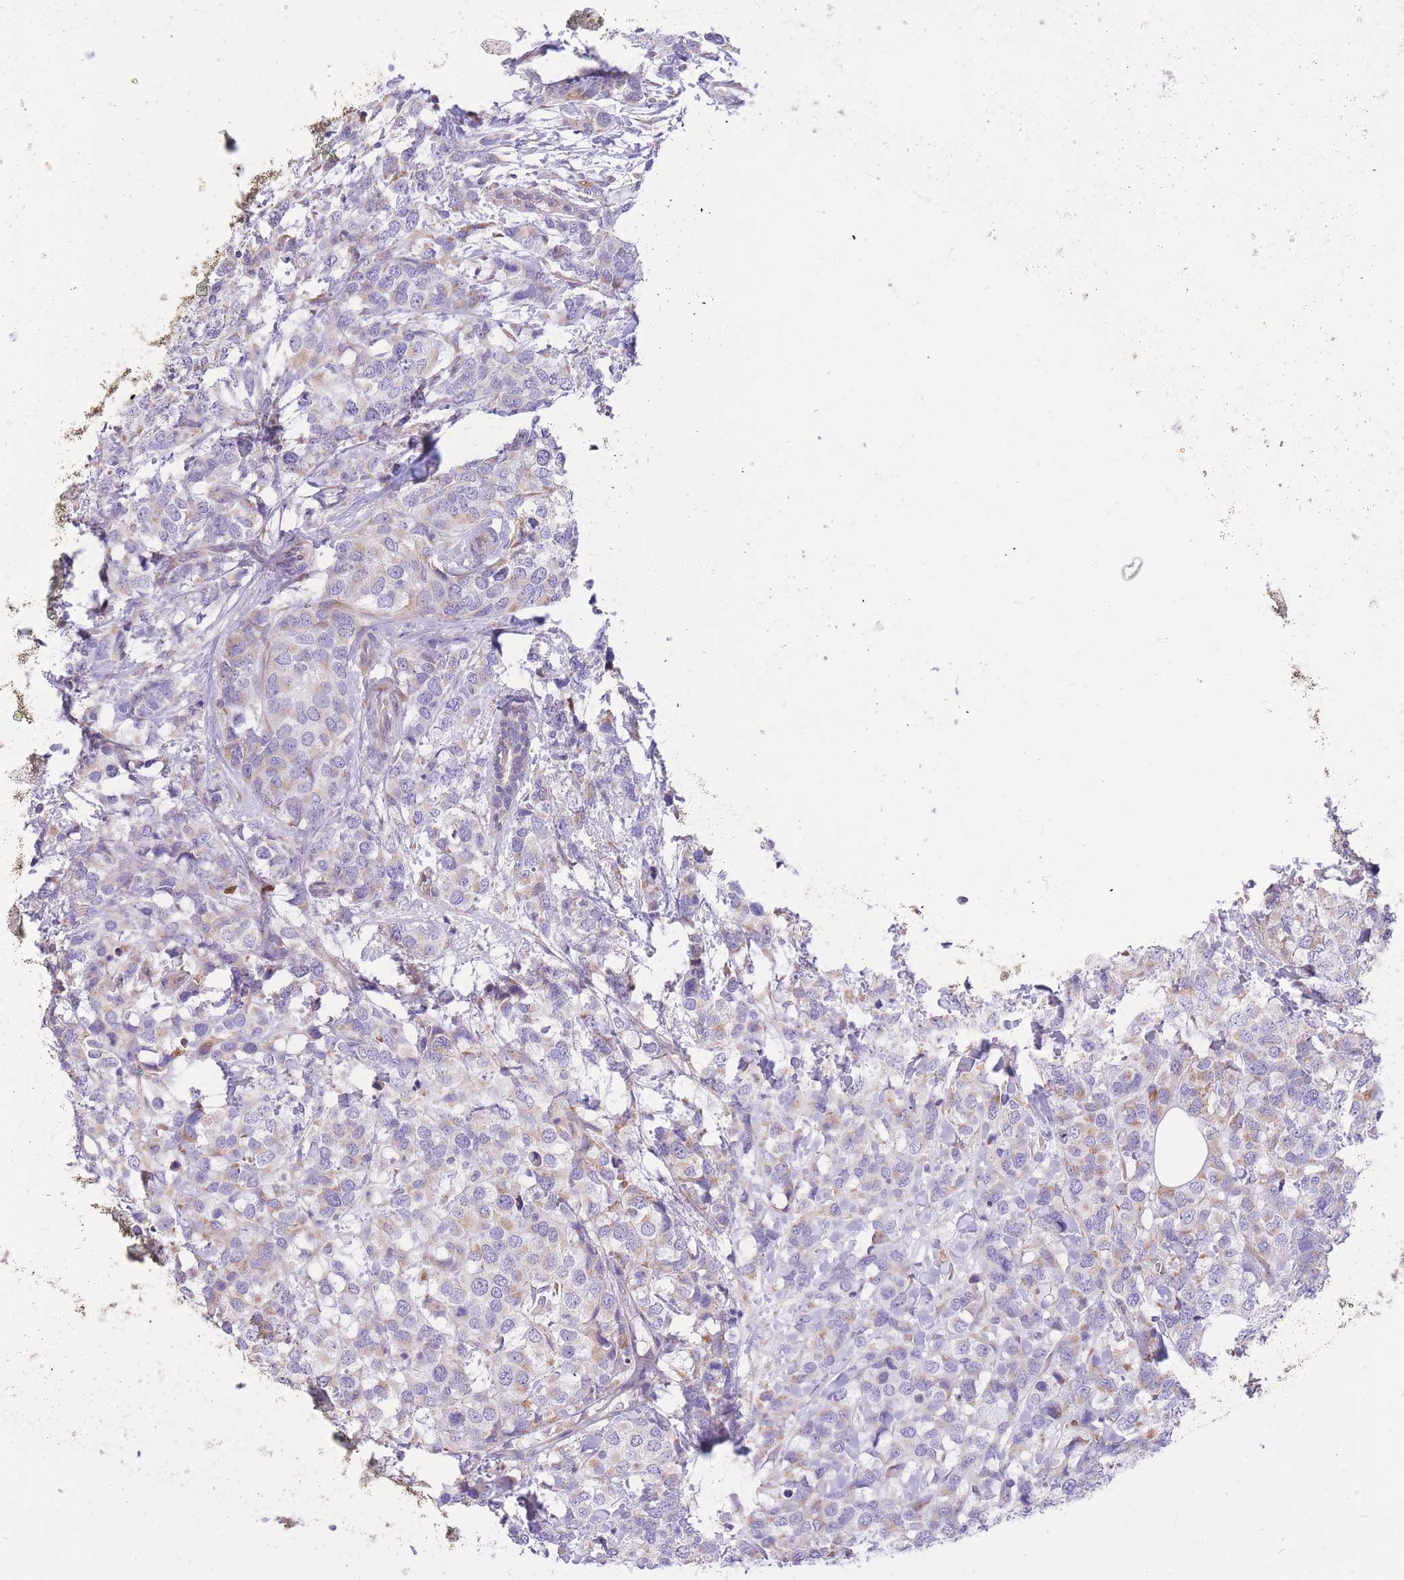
{"staining": {"intensity": "moderate", "quantity": "<25%", "location": "cytoplasmic/membranous"}, "tissue": "breast cancer", "cell_type": "Tumor cells", "image_type": "cancer", "snomed": [{"axis": "morphology", "description": "Lobular carcinoma"}, {"axis": "topography", "description": "Breast"}], "caption": "Protein staining by immunohistochemistry (IHC) shows moderate cytoplasmic/membranous staining in about <25% of tumor cells in breast cancer.", "gene": "TOPAZ1", "patient": {"sex": "female", "age": 59}}